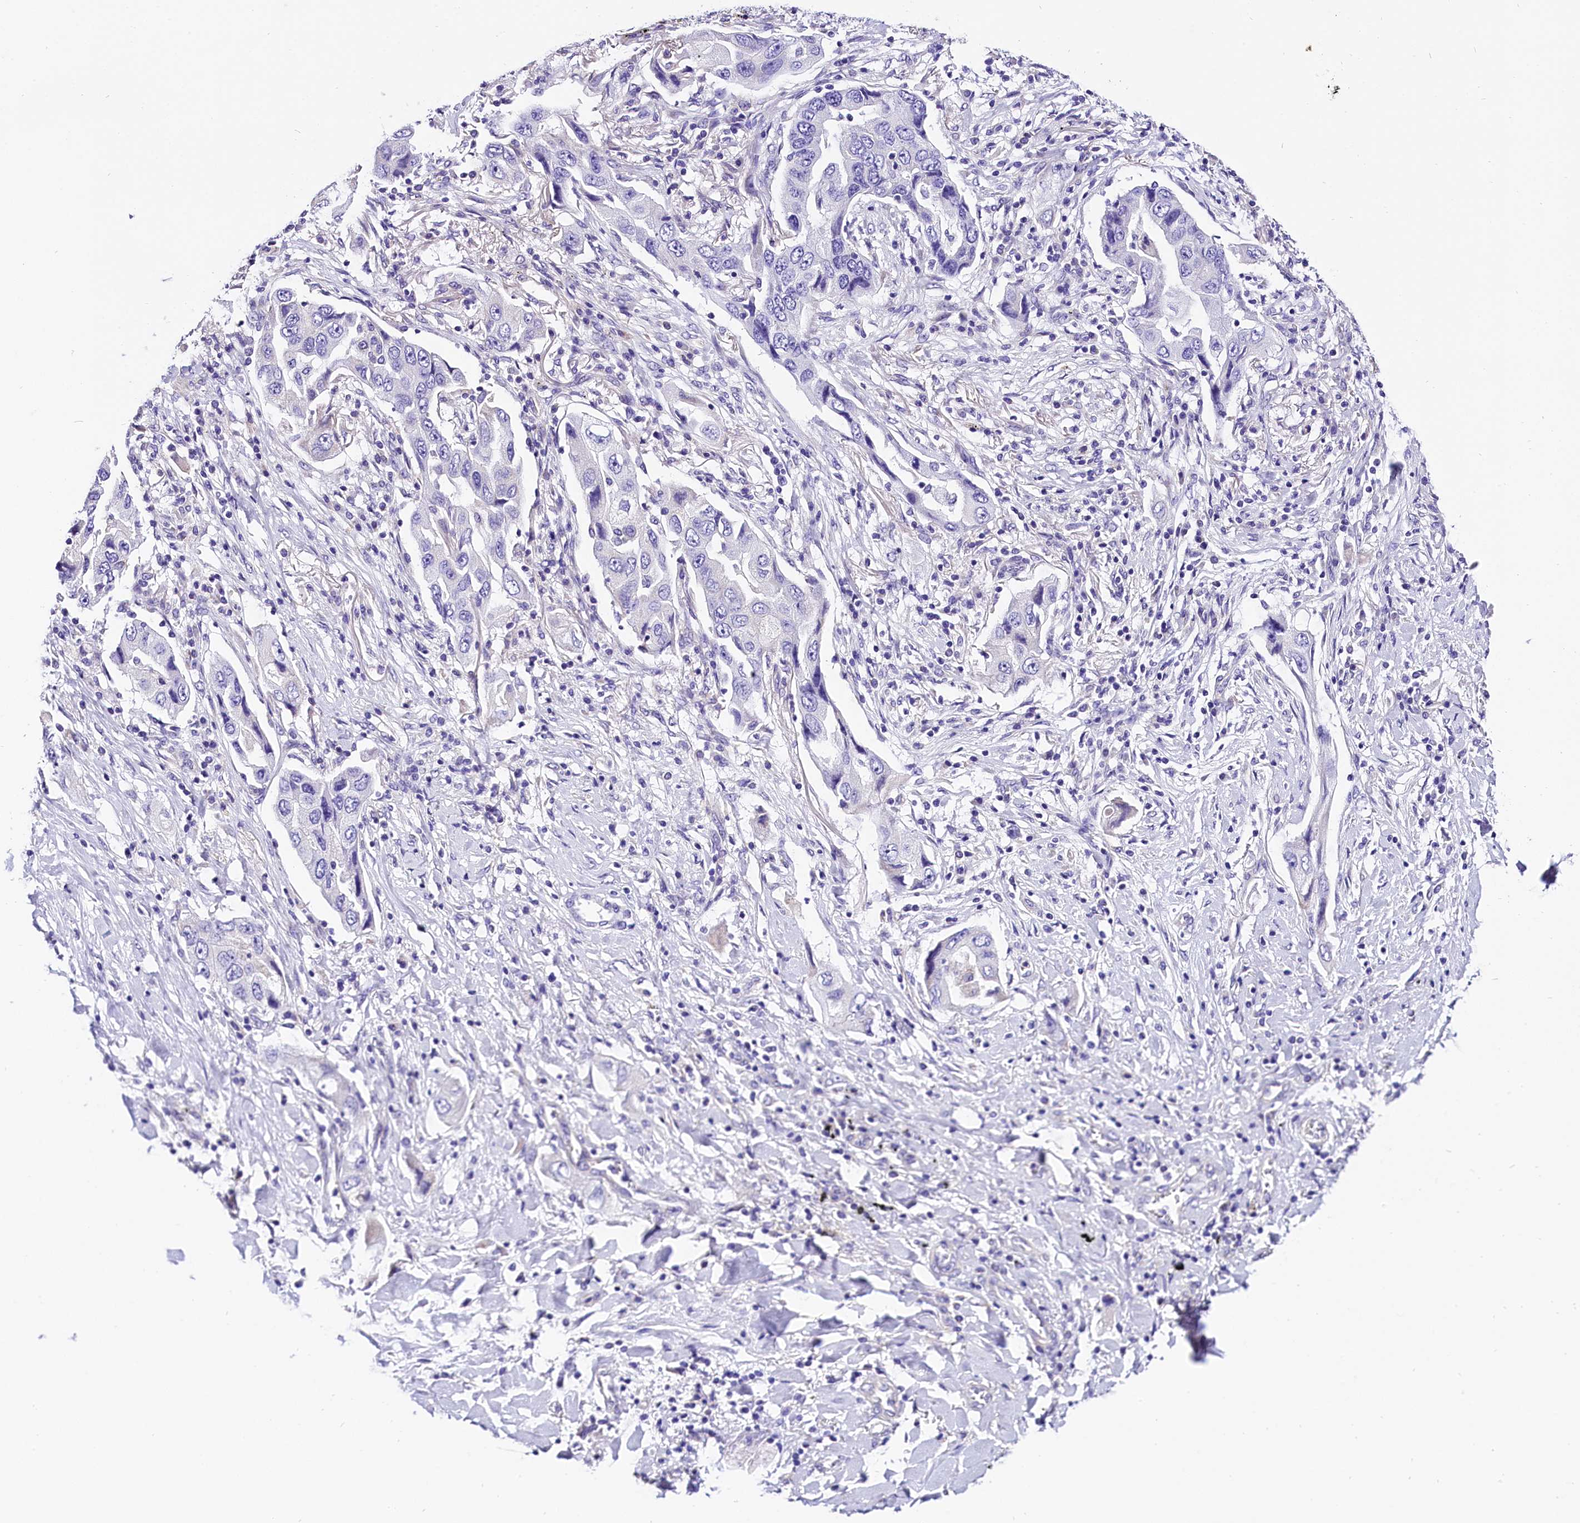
{"staining": {"intensity": "negative", "quantity": "none", "location": "none"}, "tissue": "lung cancer", "cell_type": "Tumor cells", "image_type": "cancer", "snomed": [{"axis": "morphology", "description": "Adenocarcinoma, NOS"}, {"axis": "topography", "description": "Lung"}], "caption": "Immunohistochemical staining of lung adenocarcinoma shows no significant positivity in tumor cells.", "gene": "ACAA2", "patient": {"sex": "female", "age": 65}}